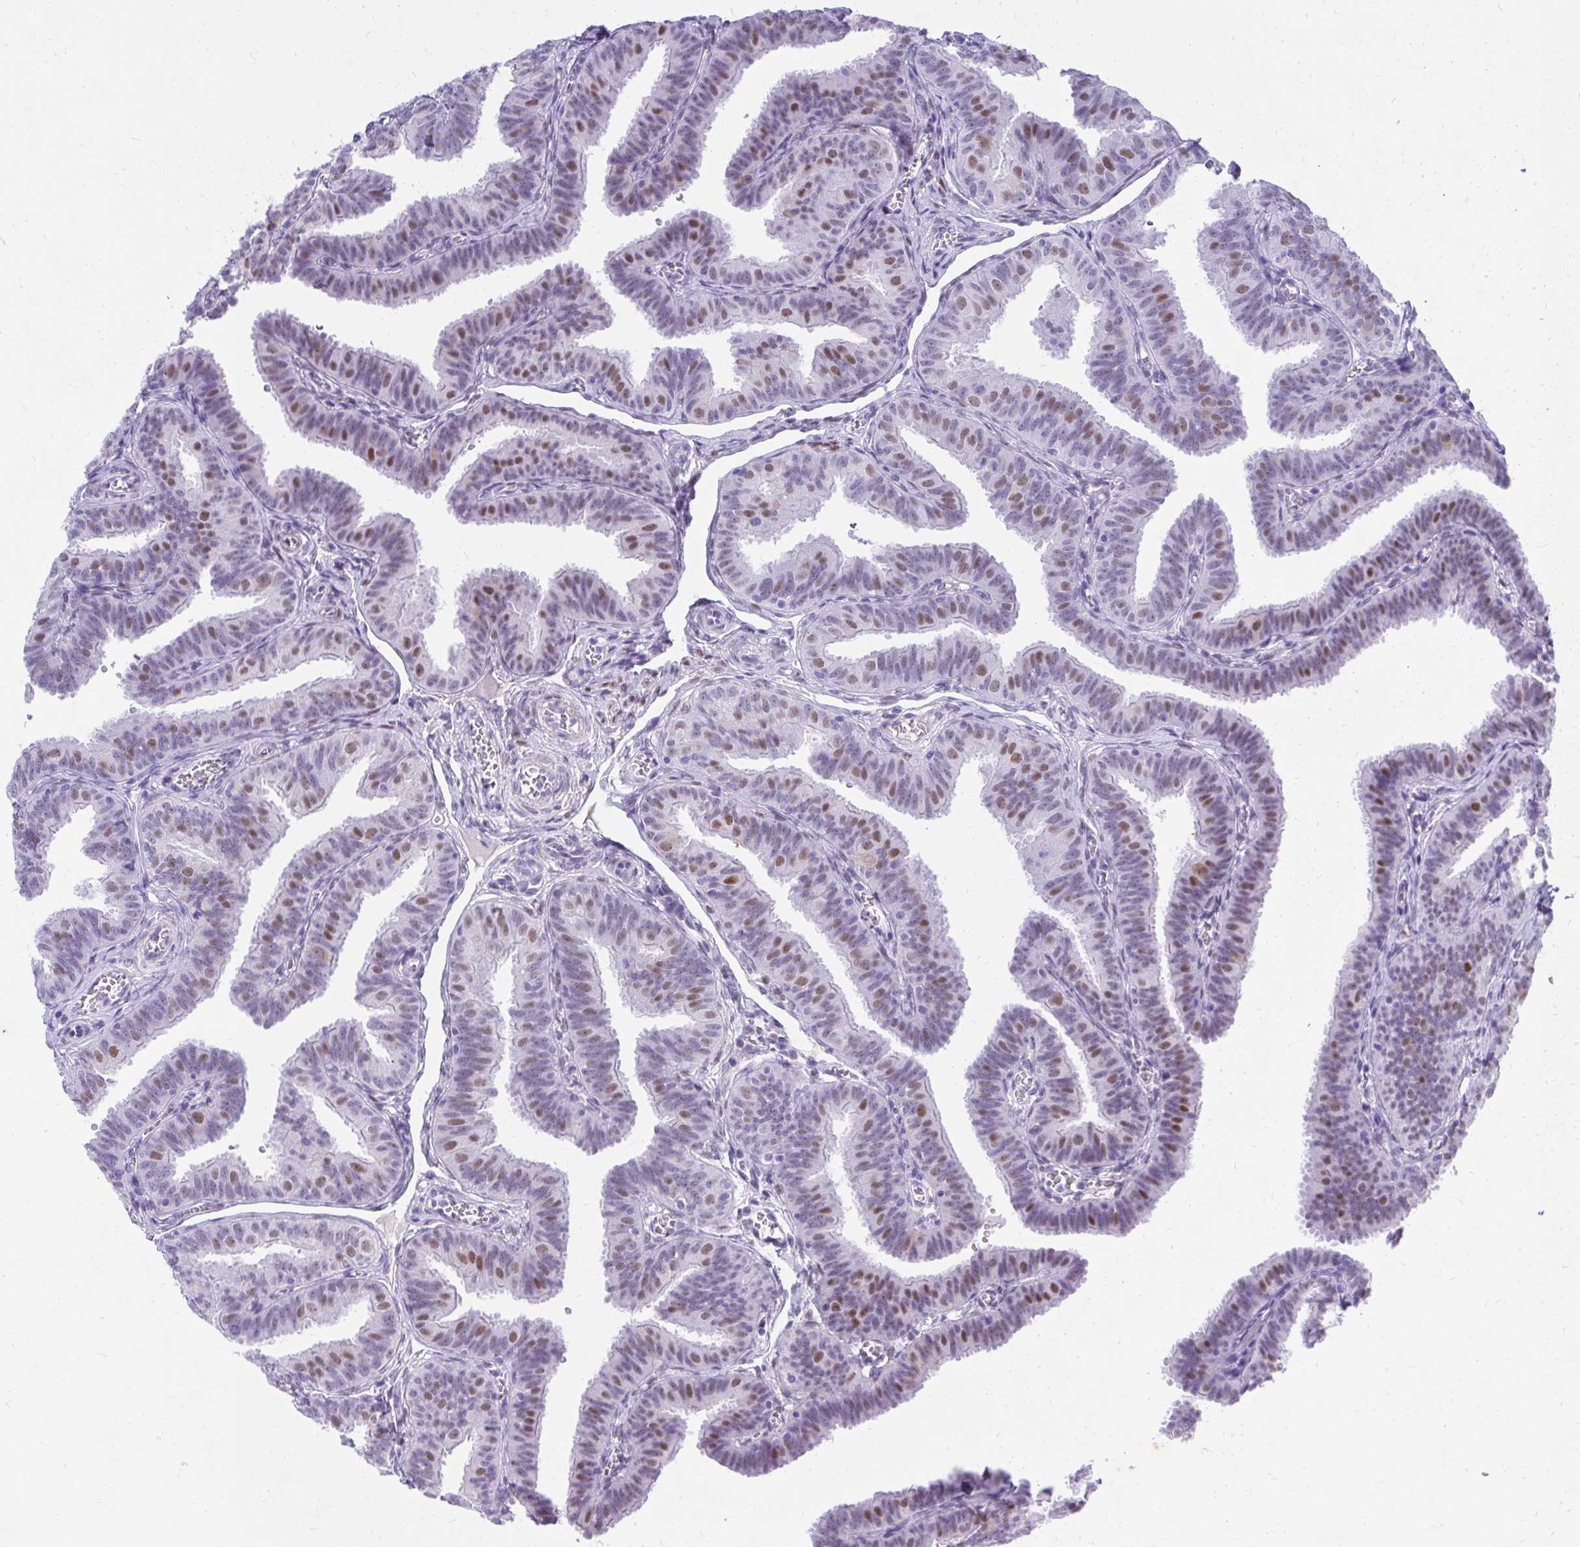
{"staining": {"intensity": "moderate", "quantity": "25%-75%", "location": "nuclear"}, "tissue": "fallopian tube", "cell_type": "Glandular cells", "image_type": "normal", "snomed": [{"axis": "morphology", "description": "Normal tissue, NOS"}, {"axis": "topography", "description": "Fallopian tube"}], "caption": "Moderate nuclear staining is seen in approximately 25%-75% of glandular cells in benign fallopian tube. Ihc stains the protein of interest in brown and the nuclei are stained blue.", "gene": "KLK1", "patient": {"sex": "female", "age": 25}}